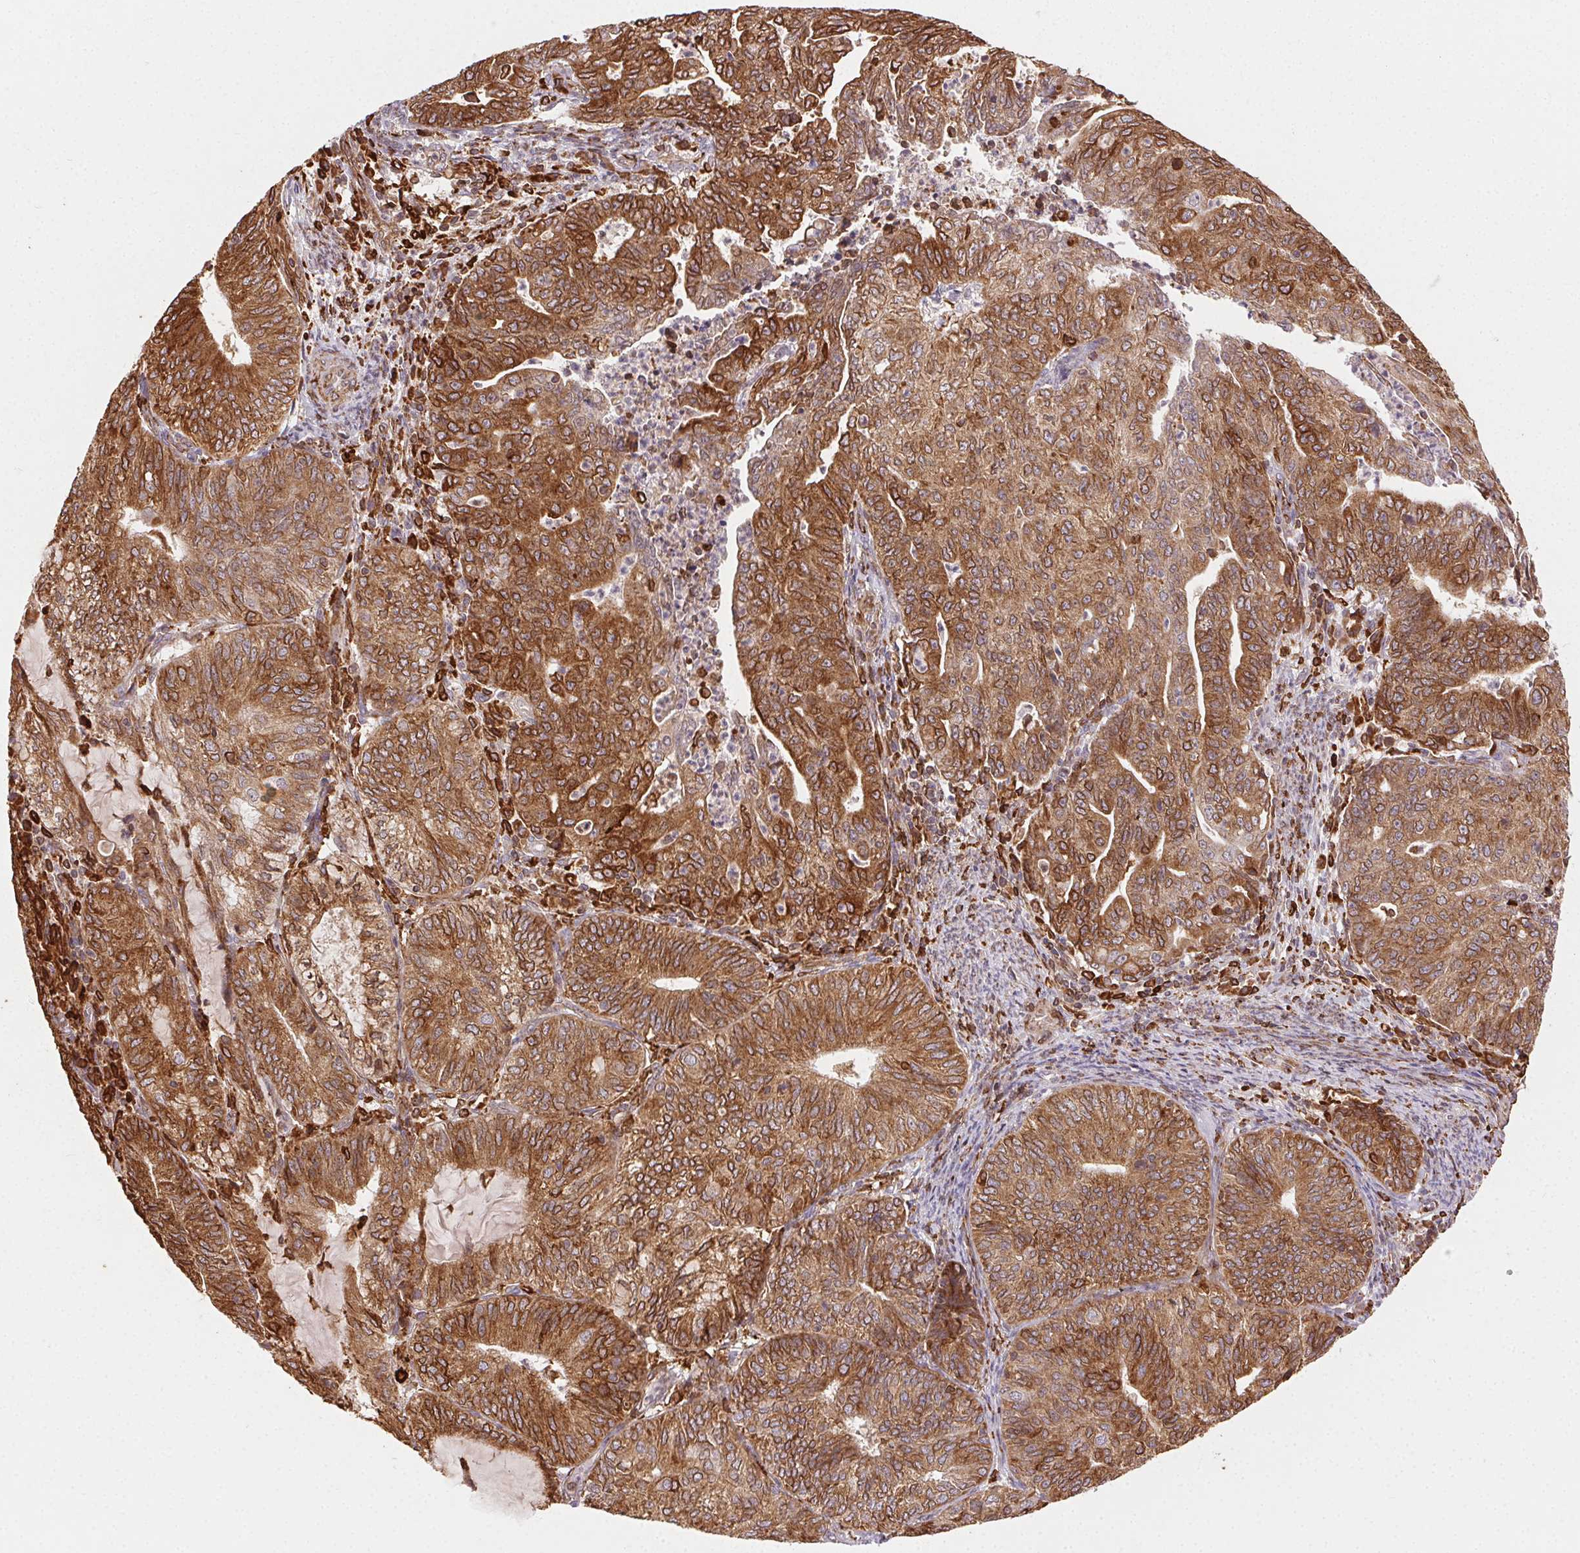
{"staining": {"intensity": "moderate", "quantity": ">75%", "location": "cytoplasmic/membranous"}, "tissue": "endometrial cancer", "cell_type": "Tumor cells", "image_type": "cancer", "snomed": [{"axis": "morphology", "description": "Adenocarcinoma, NOS"}, {"axis": "topography", "description": "Endometrium"}], "caption": "About >75% of tumor cells in endometrial adenocarcinoma demonstrate moderate cytoplasmic/membranous protein staining as visualized by brown immunohistochemical staining.", "gene": "RNASET2", "patient": {"sex": "female", "age": 82}}